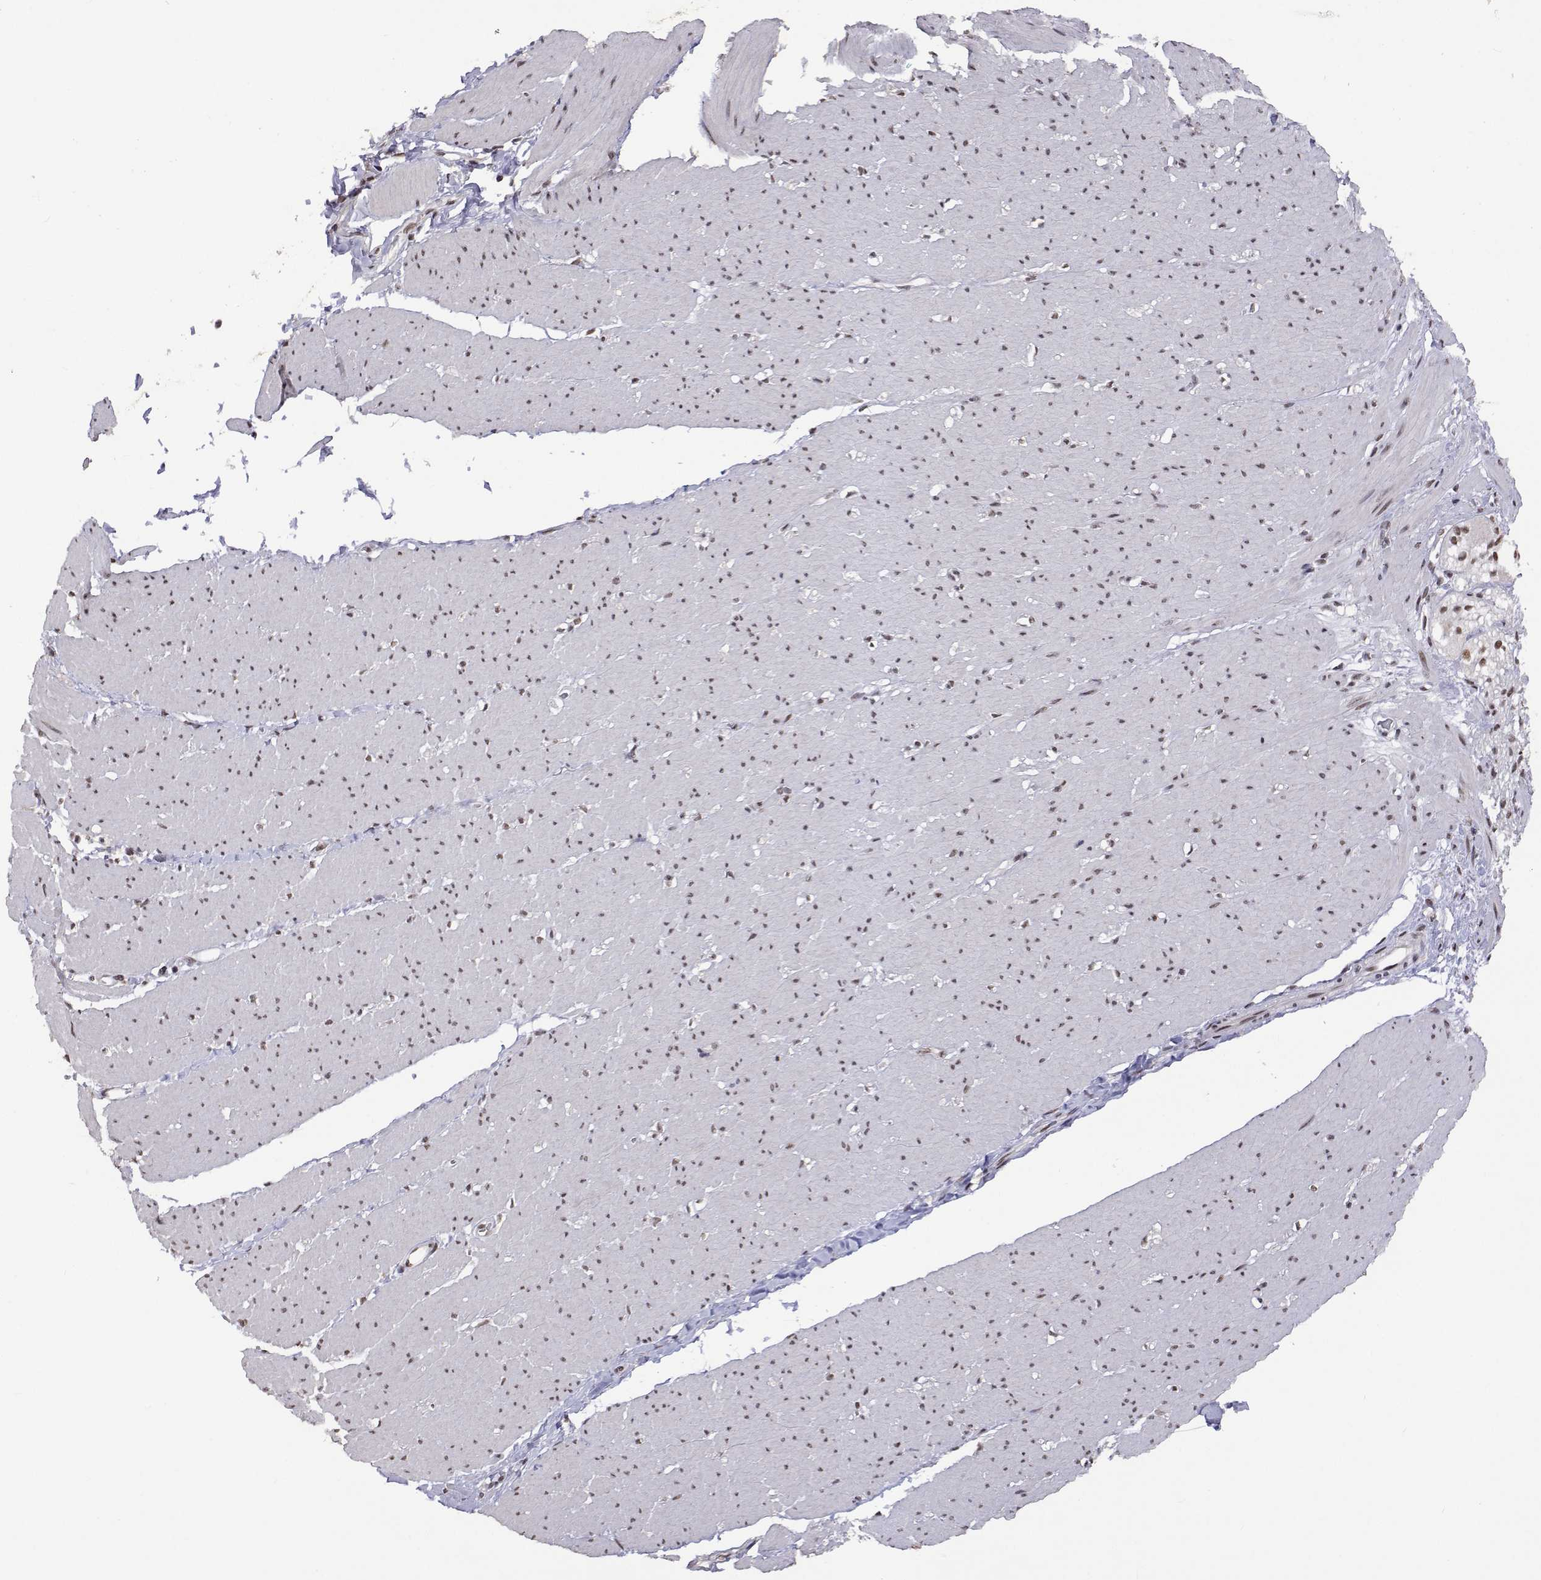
{"staining": {"intensity": "moderate", "quantity": ">75%", "location": "nuclear"}, "tissue": "smooth muscle", "cell_type": "Smooth muscle cells", "image_type": "normal", "snomed": [{"axis": "morphology", "description": "Normal tissue, NOS"}, {"axis": "topography", "description": "Smooth muscle"}, {"axis": "topography", "description": "Rectum"}], "caption": "The histopathology image shows immunohistochemical staining of unremarkable smooth muscle. There is moderate nuclear staining is appreciated in about >75% of smooth muscle cells. (Stains: DAB in brown, nuclei in blue, Microscopy: brightfield microscopy at high magnification).", "gene": "HNRNPA0", "patient": {"sex": "male", "age": 53}}